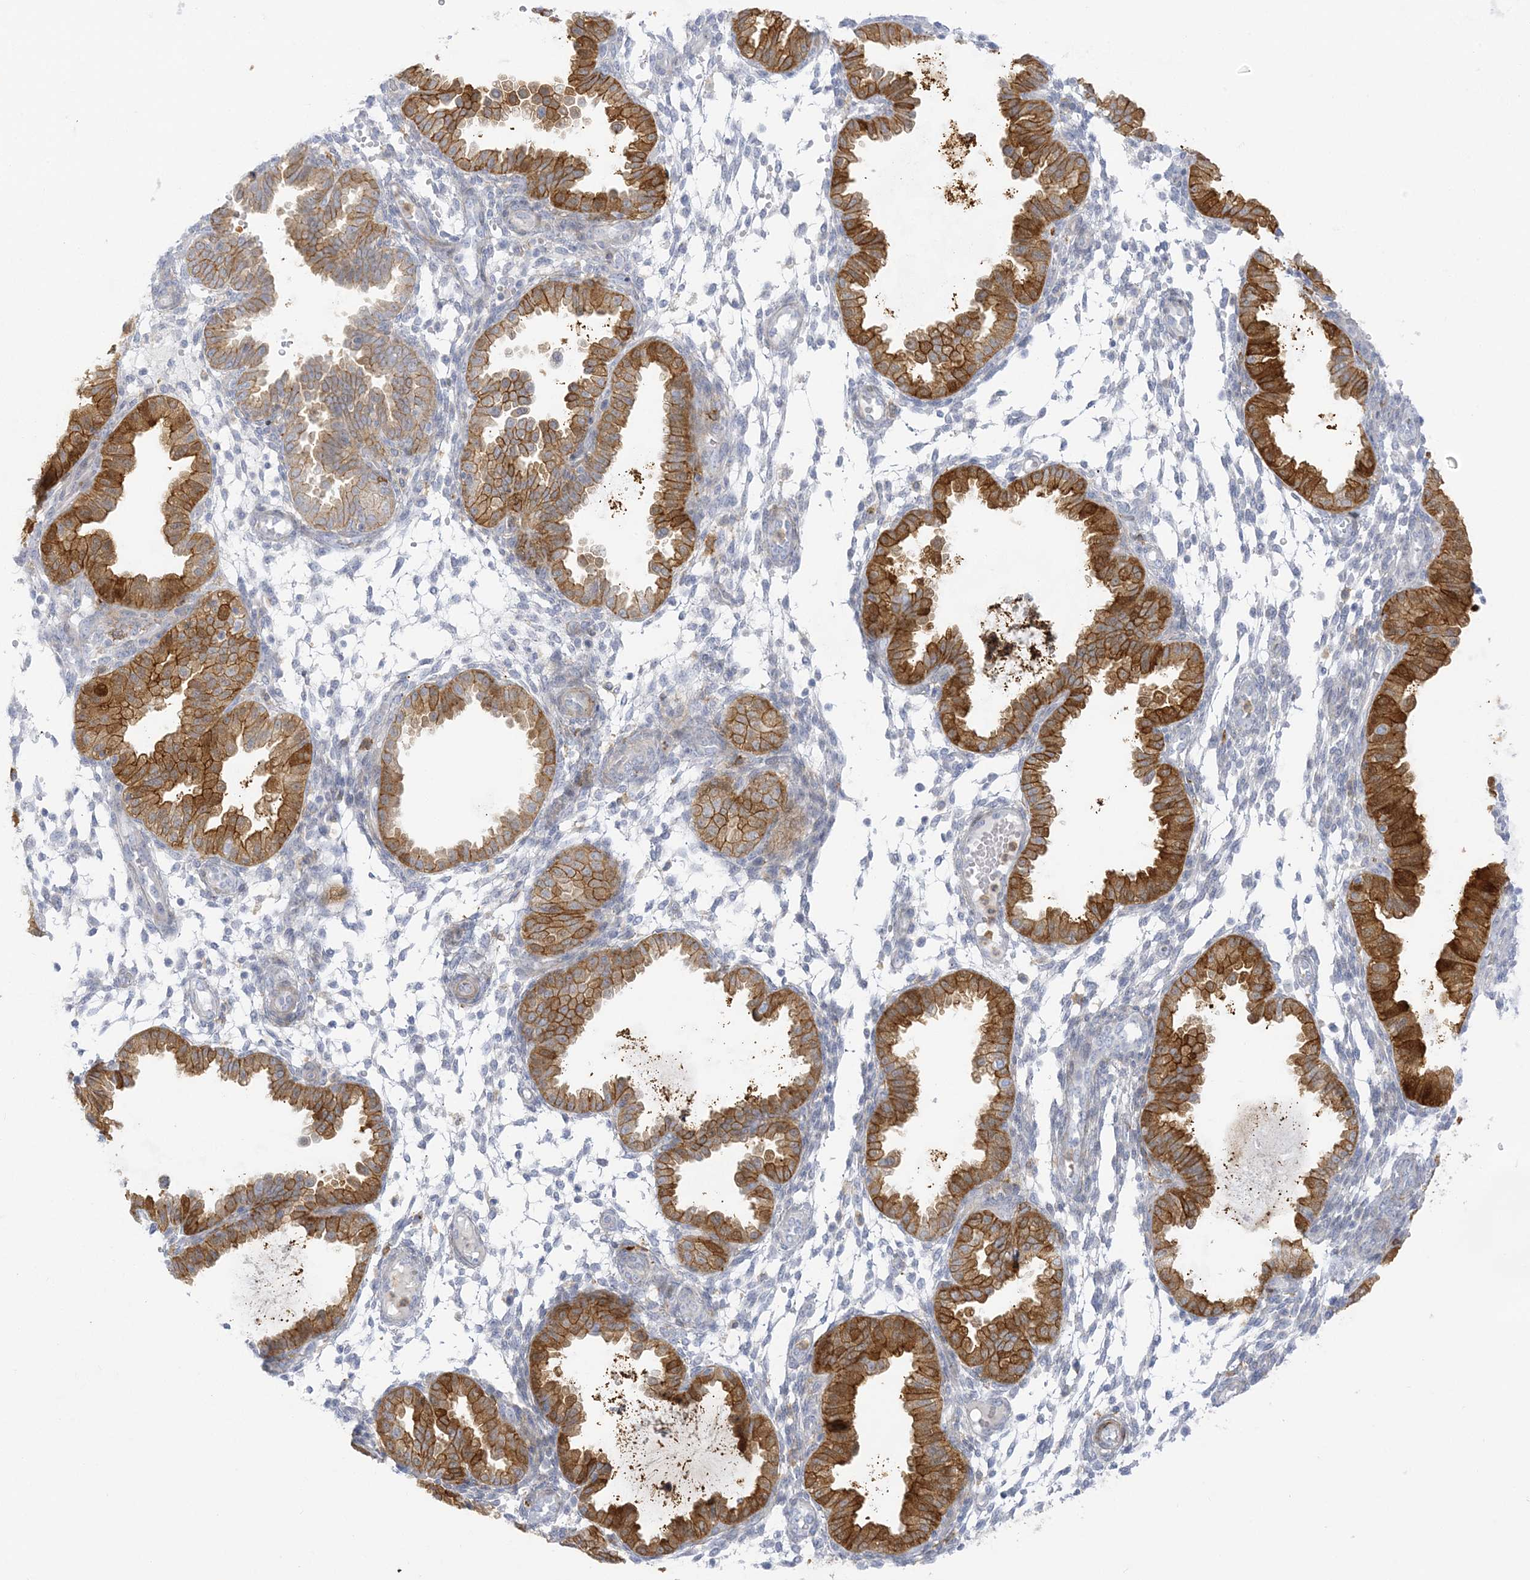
{"staining": {"intensity": "negative", "quantity": "none", "location": "none"}, "tissue": "endometrium", "cell_type": "Cells in endometrial stroma", "image_type": "normal", "snomed": [{"axis": "morphology", "description": "Normal tissue, NOS"}, {"axis": "topography", "description": "Endometrium"}], "caption": "Micrograph shows no significant protein expression in cells in endometrial stroma of normal endometrium.", "gene": "ICMT", "patient": {"sex": "female", "age": 33}}